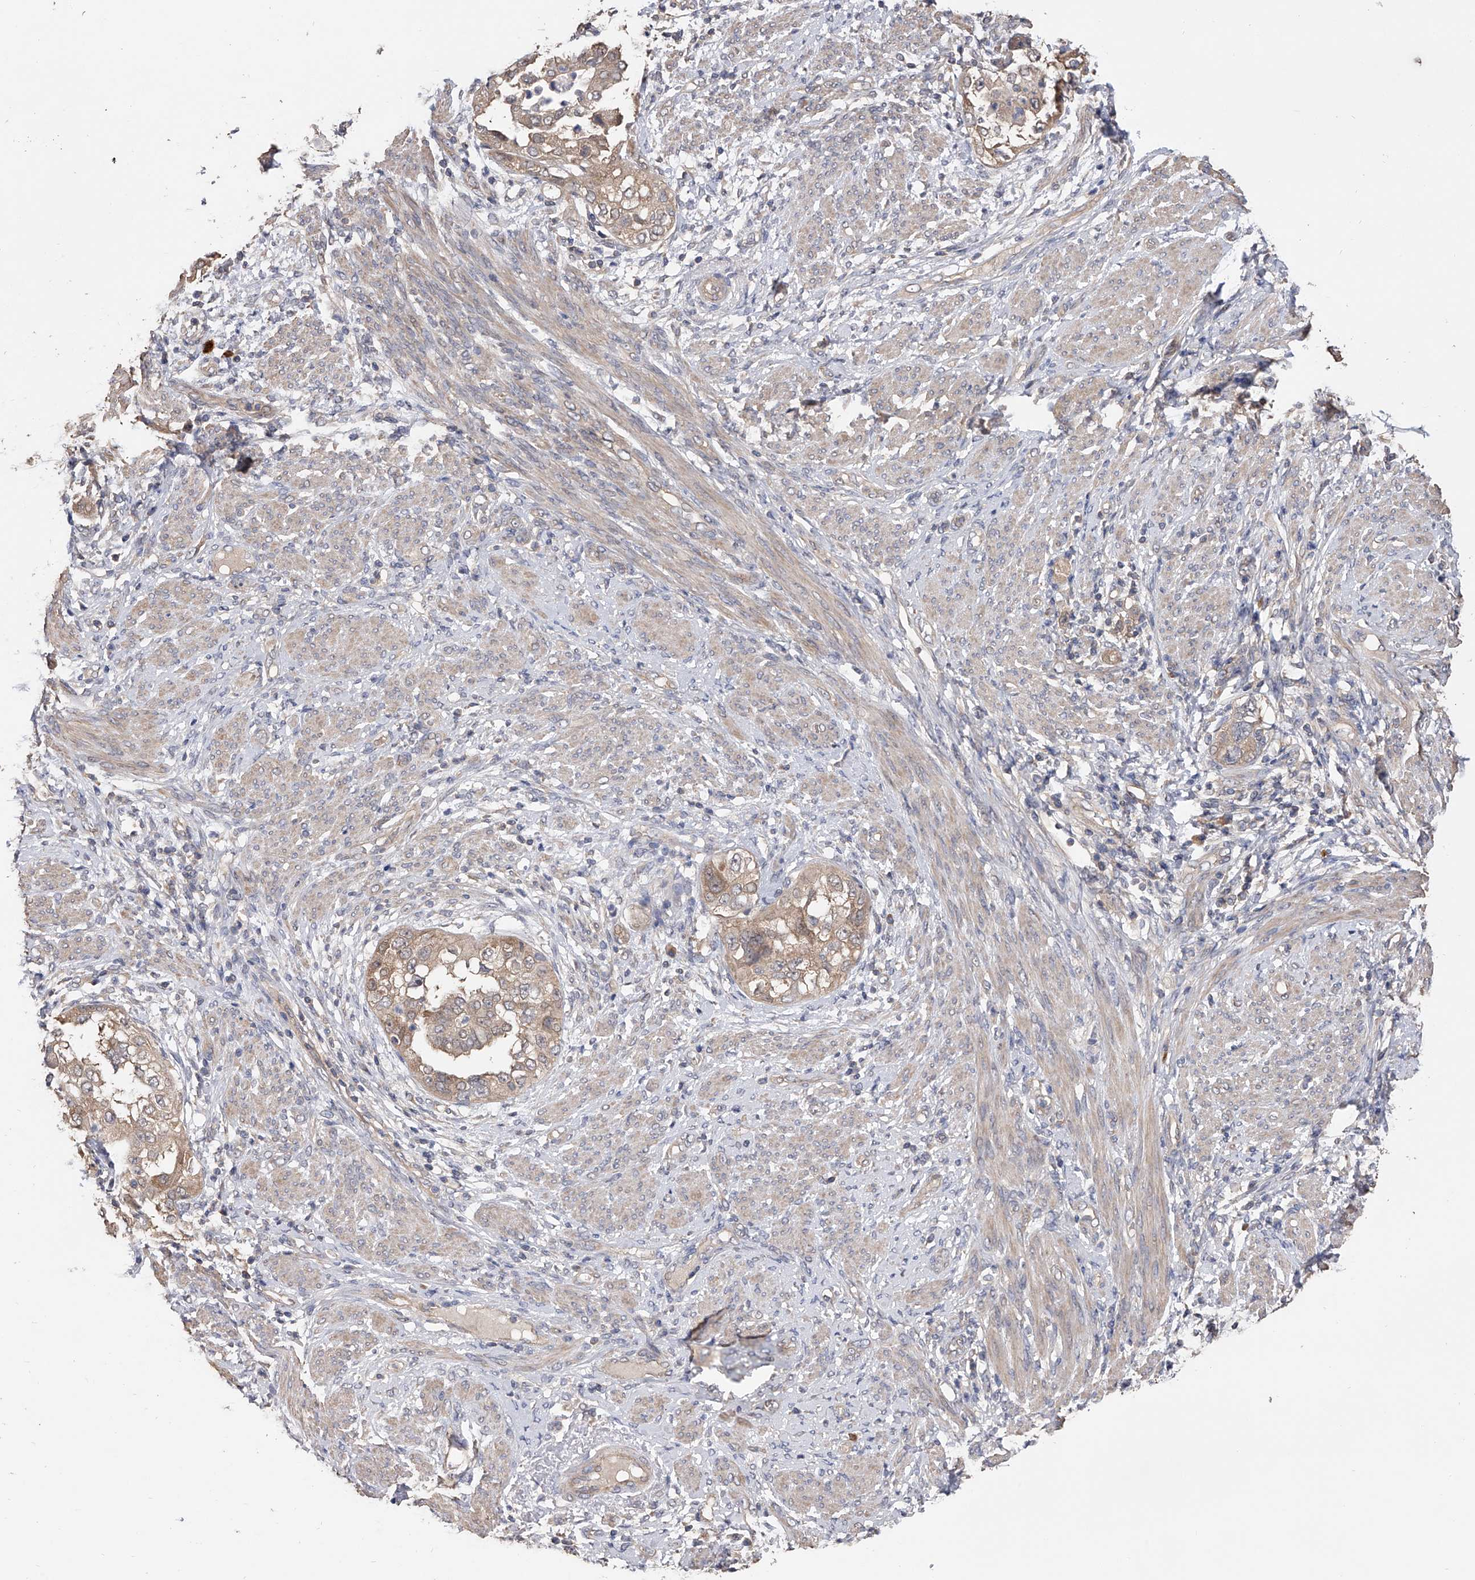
{"staining": {"intensity": "weak", "quantity": ">75%", "location": "cytoplasmic/membranous"}, "tissue": "endometrial cancer", "cell_type": "Tumor cells", "image_type": "cancer", "snomed": [{"axis": "morphology", "description": "Adenocarcinoma, NOS"}, {"axis": "topography", "description": "Endometrium"}], "caption": "Immunohistochemical staining of human endometrial adenocarcinoma displays low levels of weak cytoplasmic/membranous staining in about >75% of tumor cells.", "gene": "CFAP298", "patient": {"sex": "female", "age": 85}}